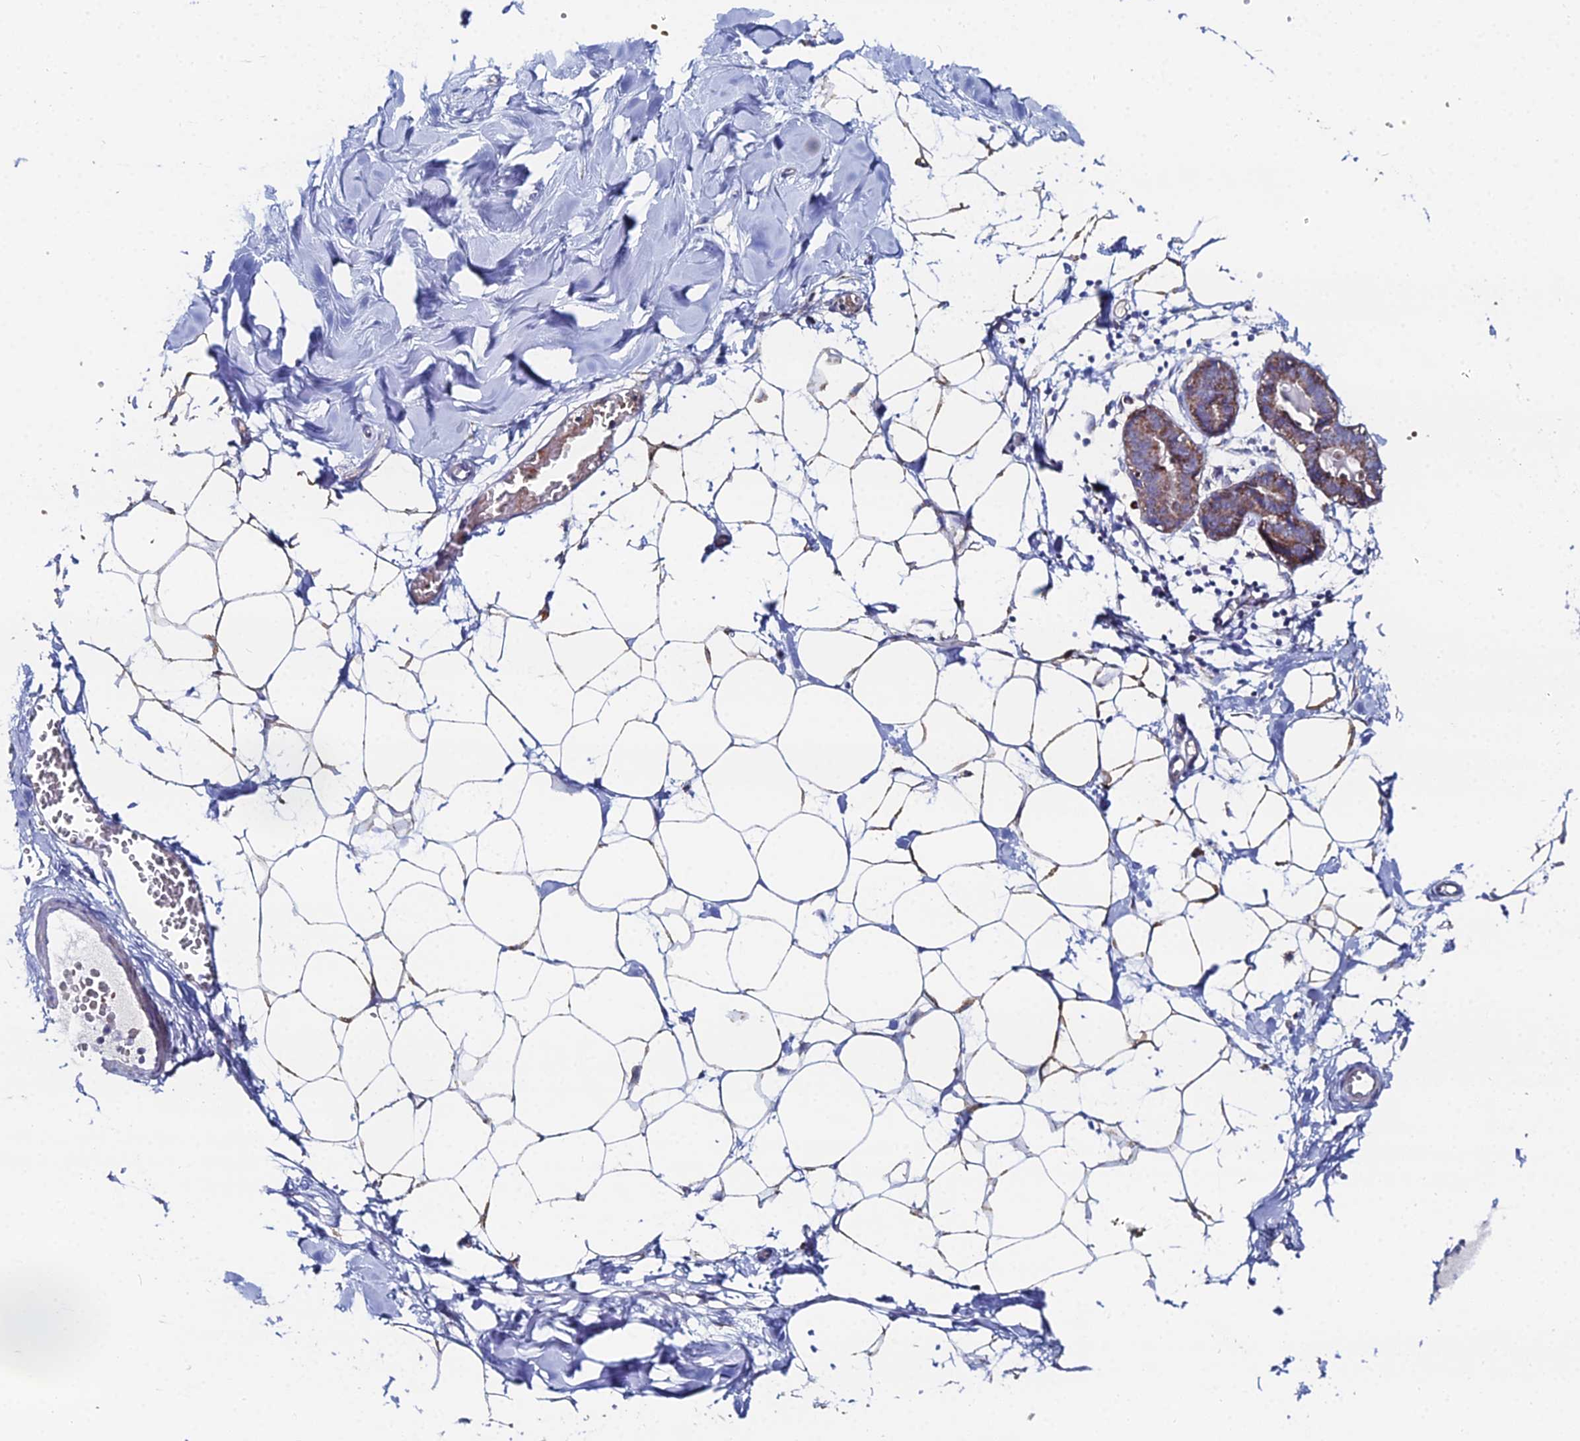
{"staining": {"intensity": "weak", "quantity": "25%-75%", "location": "cytoplasmic/membranous"}, "tissue": "breast", "cell_type": "Adipocytes", "image_type": "normal", "snomed": [{"axis": "morphology", "description": "Normal tissue, NOS"}, {"axis": "topography", "description": "Breast"}], "caption": "A brown stain highlights weak cytoplasmic/membranous staining of a protein in adipocytes of unremarkable human breast. (DAB IHC with brightfield microscopy, high magnification).", "gene": "MPC1", "patient": {"sex": "female", "age": 27}}